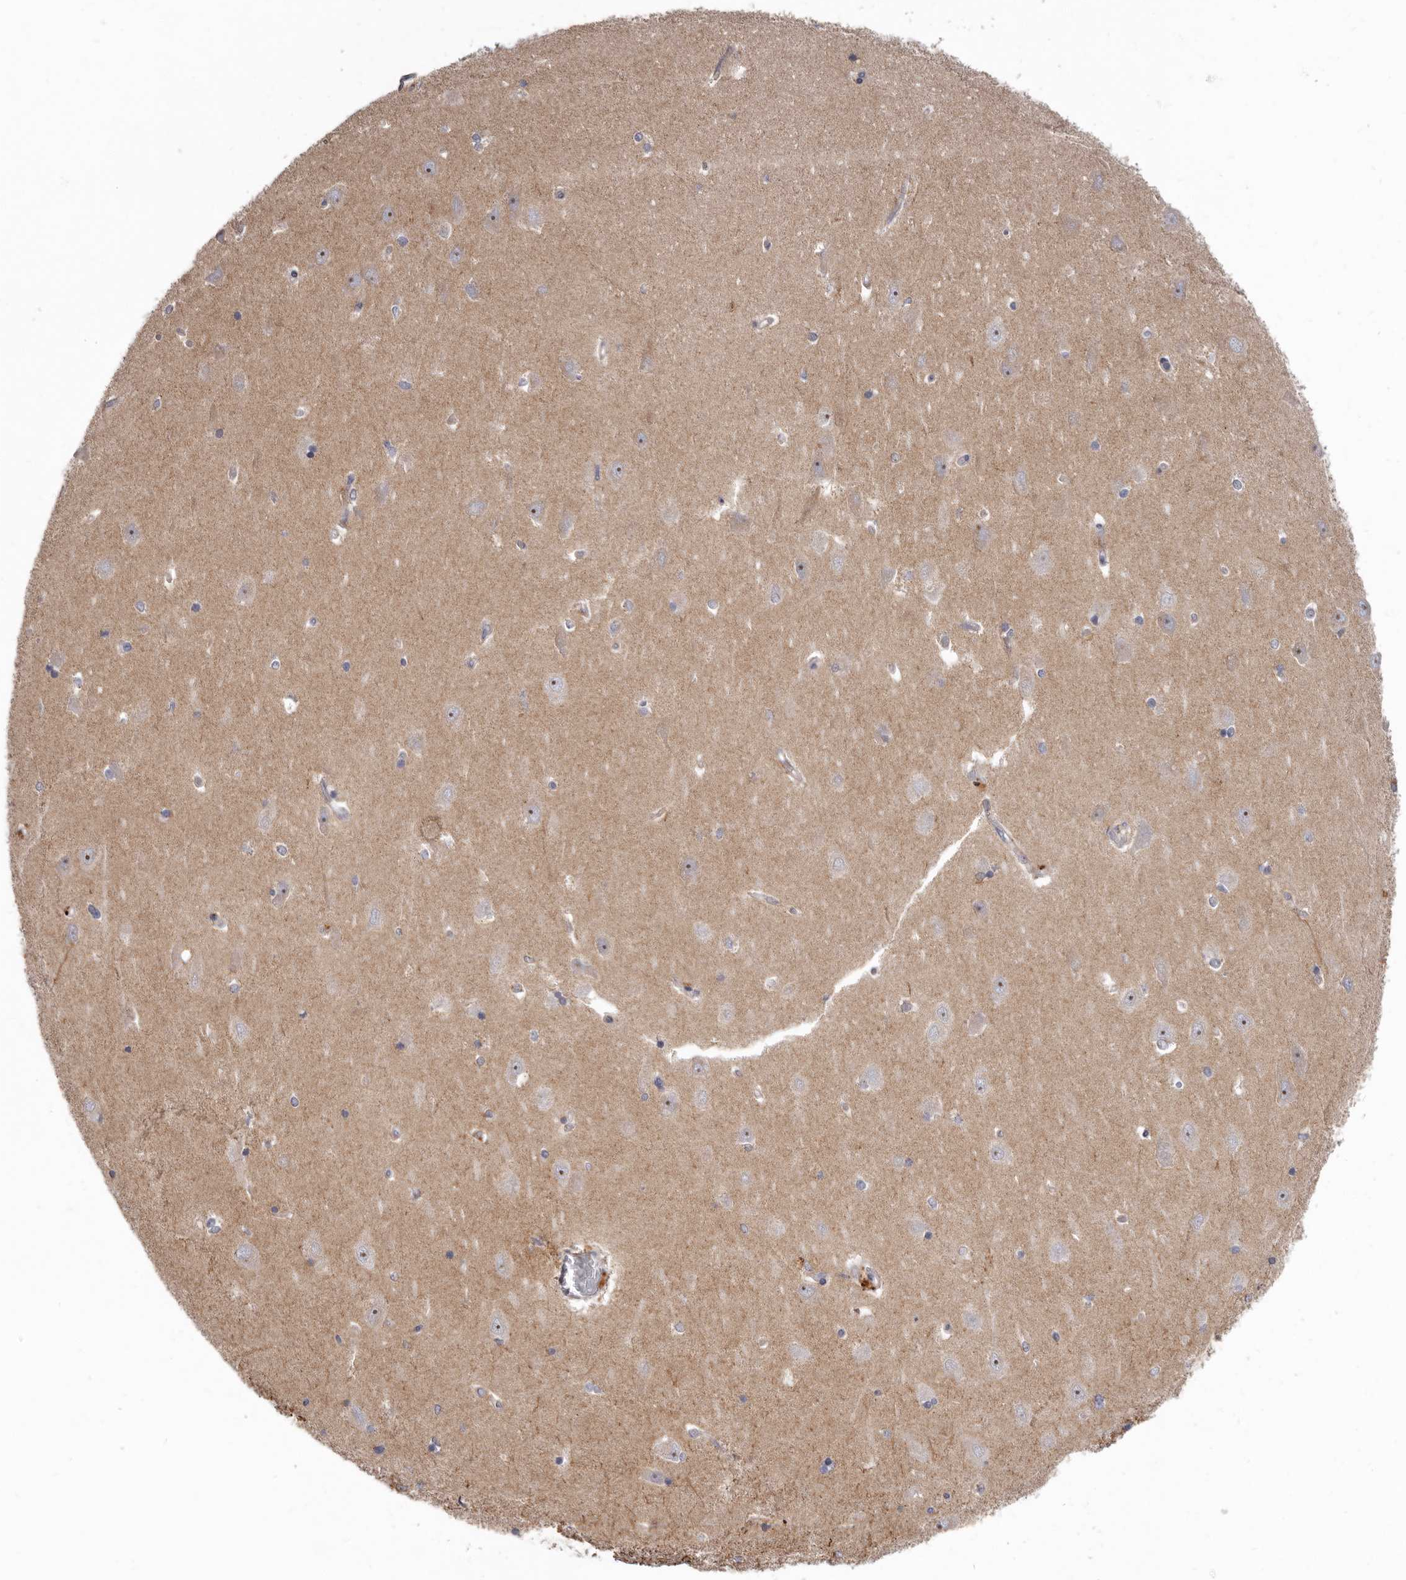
{"staining": {"intensity": "negative", "quantity": "none", "location": "none"}, "tissue": "hippocampus", "cell_type": "Glial cells", "image_type": "normal", "snomed": [{"axis": "morphology", "description": "Normal tissue, NOS"}, {"axis": "topography", "description": "Hippocampus"}], "caption": "Human hippocampus stained for a protein using immunohistochemistry (IHC) reveals no staining in glial cells.", "gene": "SMC4", "patient": {"sex": "male", "age": 45}}